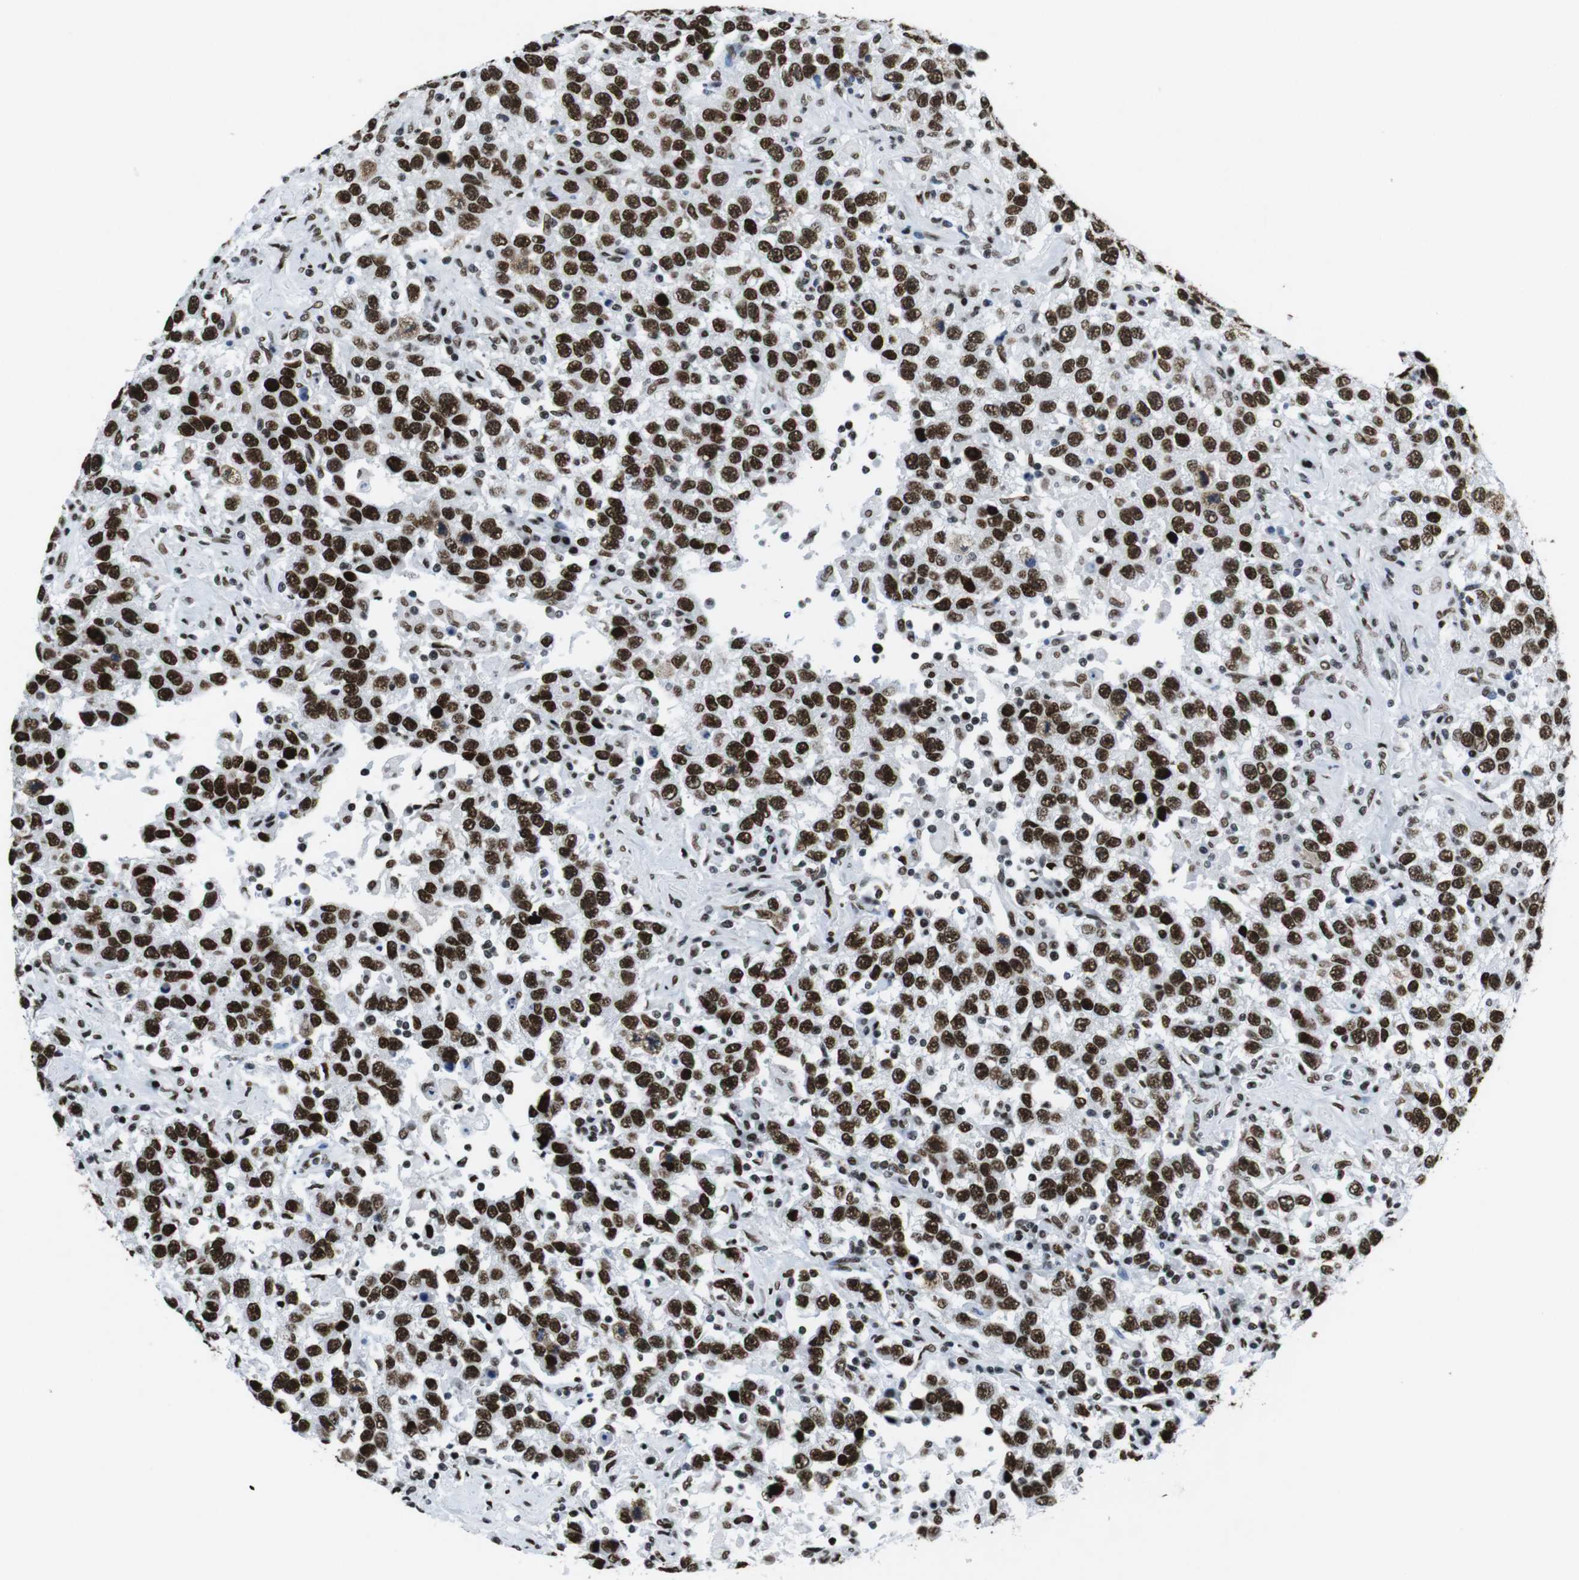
{"staining": {"intensity": "strong", "quantity": ">75%", "location": "nuclear"}, "tissue": "testis cancer", "cell_type": "Tumor cells", "image_type": "cancer", "snomed": [{"axis": "morphology", "description": "Seminoma, NOS"}, {"axis": "topography", "description": "Testis"}], "caption": "Testis cancer (seminoma) stained for a protein (brown) displays strong nuclear positive positivity in approximately >75% of tumor cells.", "gene": "CITED2", "patient": {"sex": "male", "age": 41}}